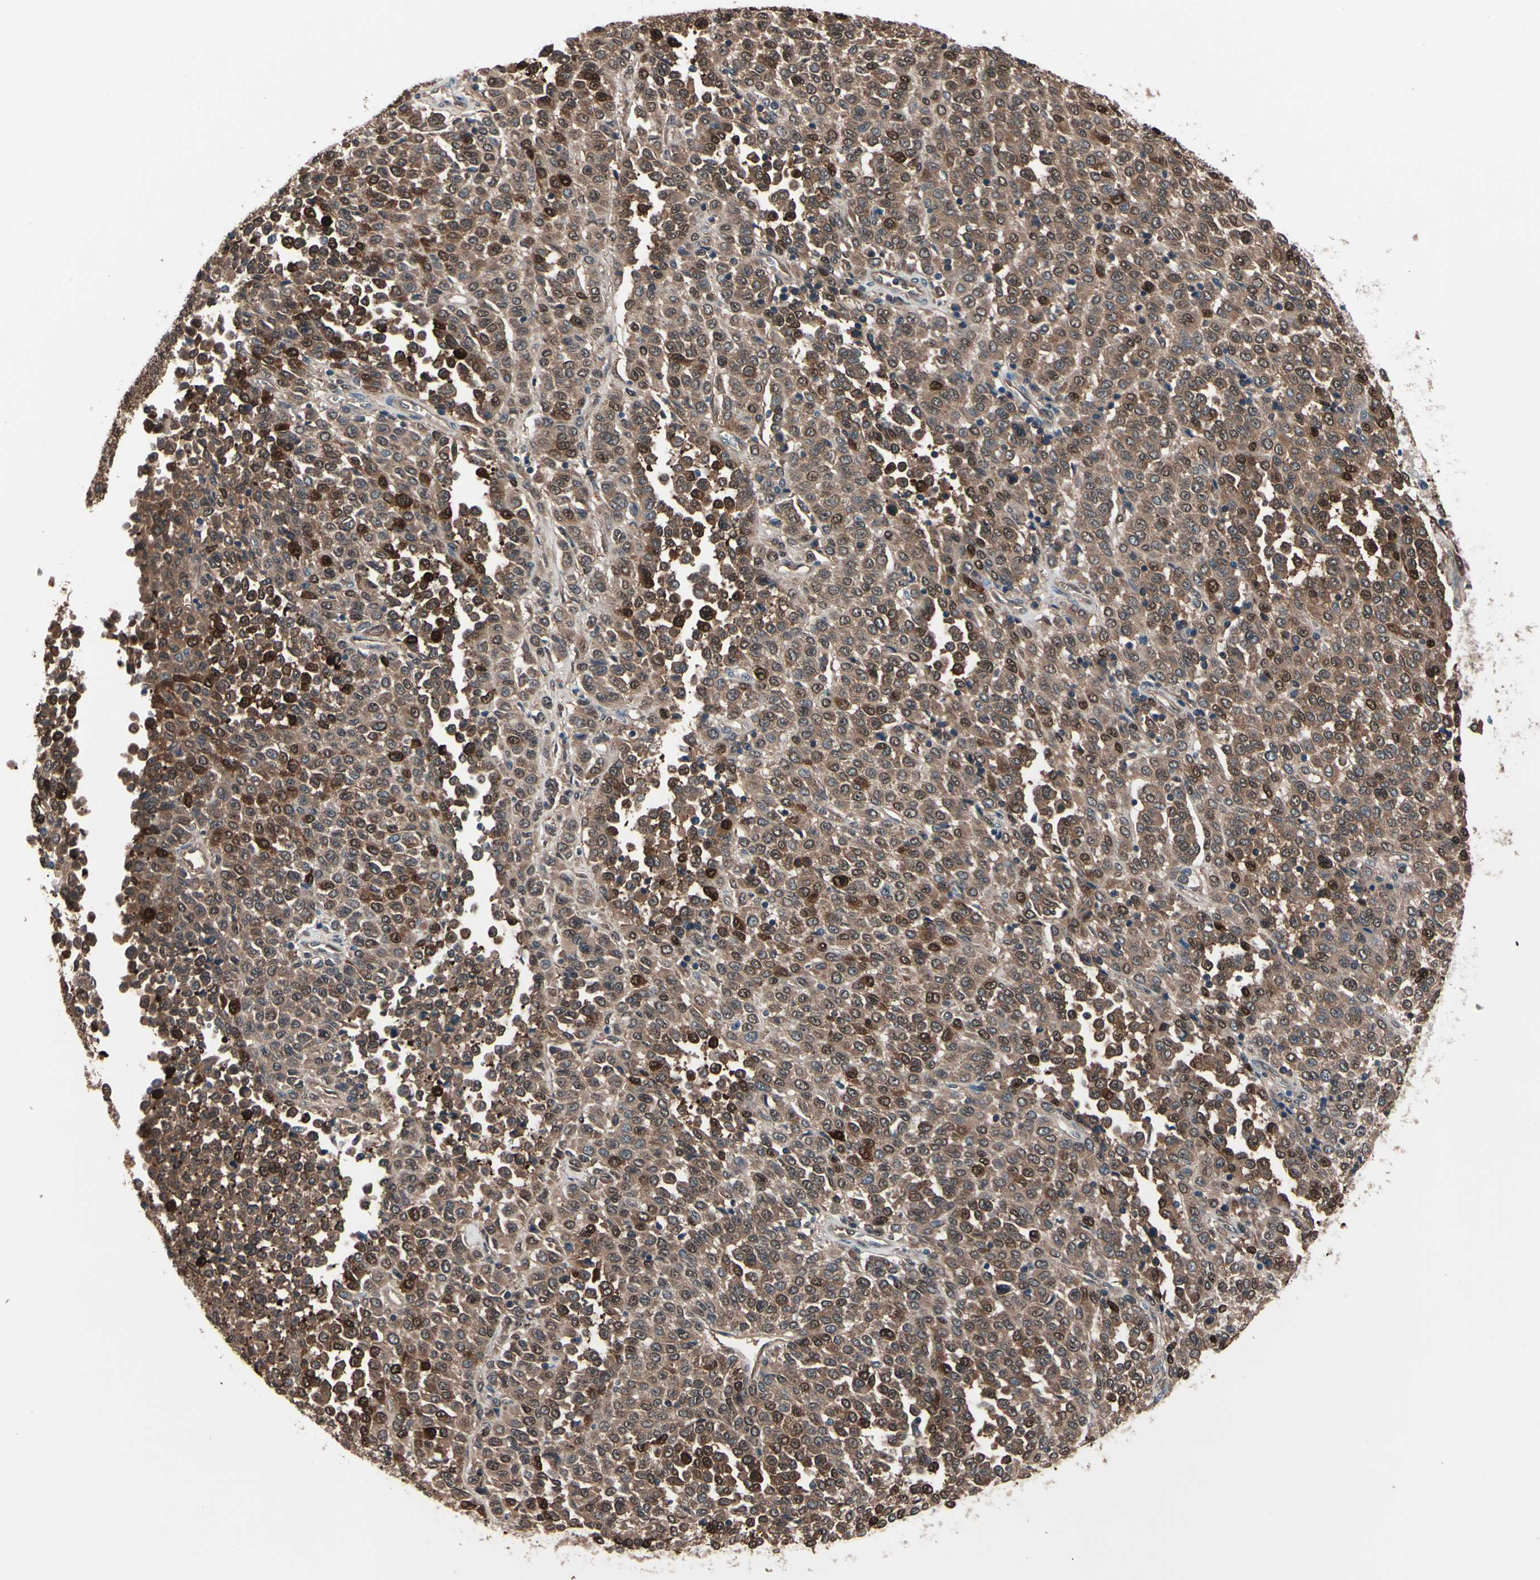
{"staining": {"intensity": "moderate", "quantity": ">75%", "location": "cytoplasmic/membranous,nuclear"}, "tissue": "melanoma", "cell_type": "Tumor cells", "image_type": "cancer", "snomed": [{"axis": "morphology", "description": "Malignant melanoma, Metastatic site"}, {"axis": "topography", "description": "Pancreas"}], "caption": "Melanoma was stained to show a protein in brown. There is medium levels of moderate cytoplasmic/membranous and nuclear staining in approximately >75% of tumor cells.", "gene": "PRDX6", "patient": {"sex": "female", "age": 30}}